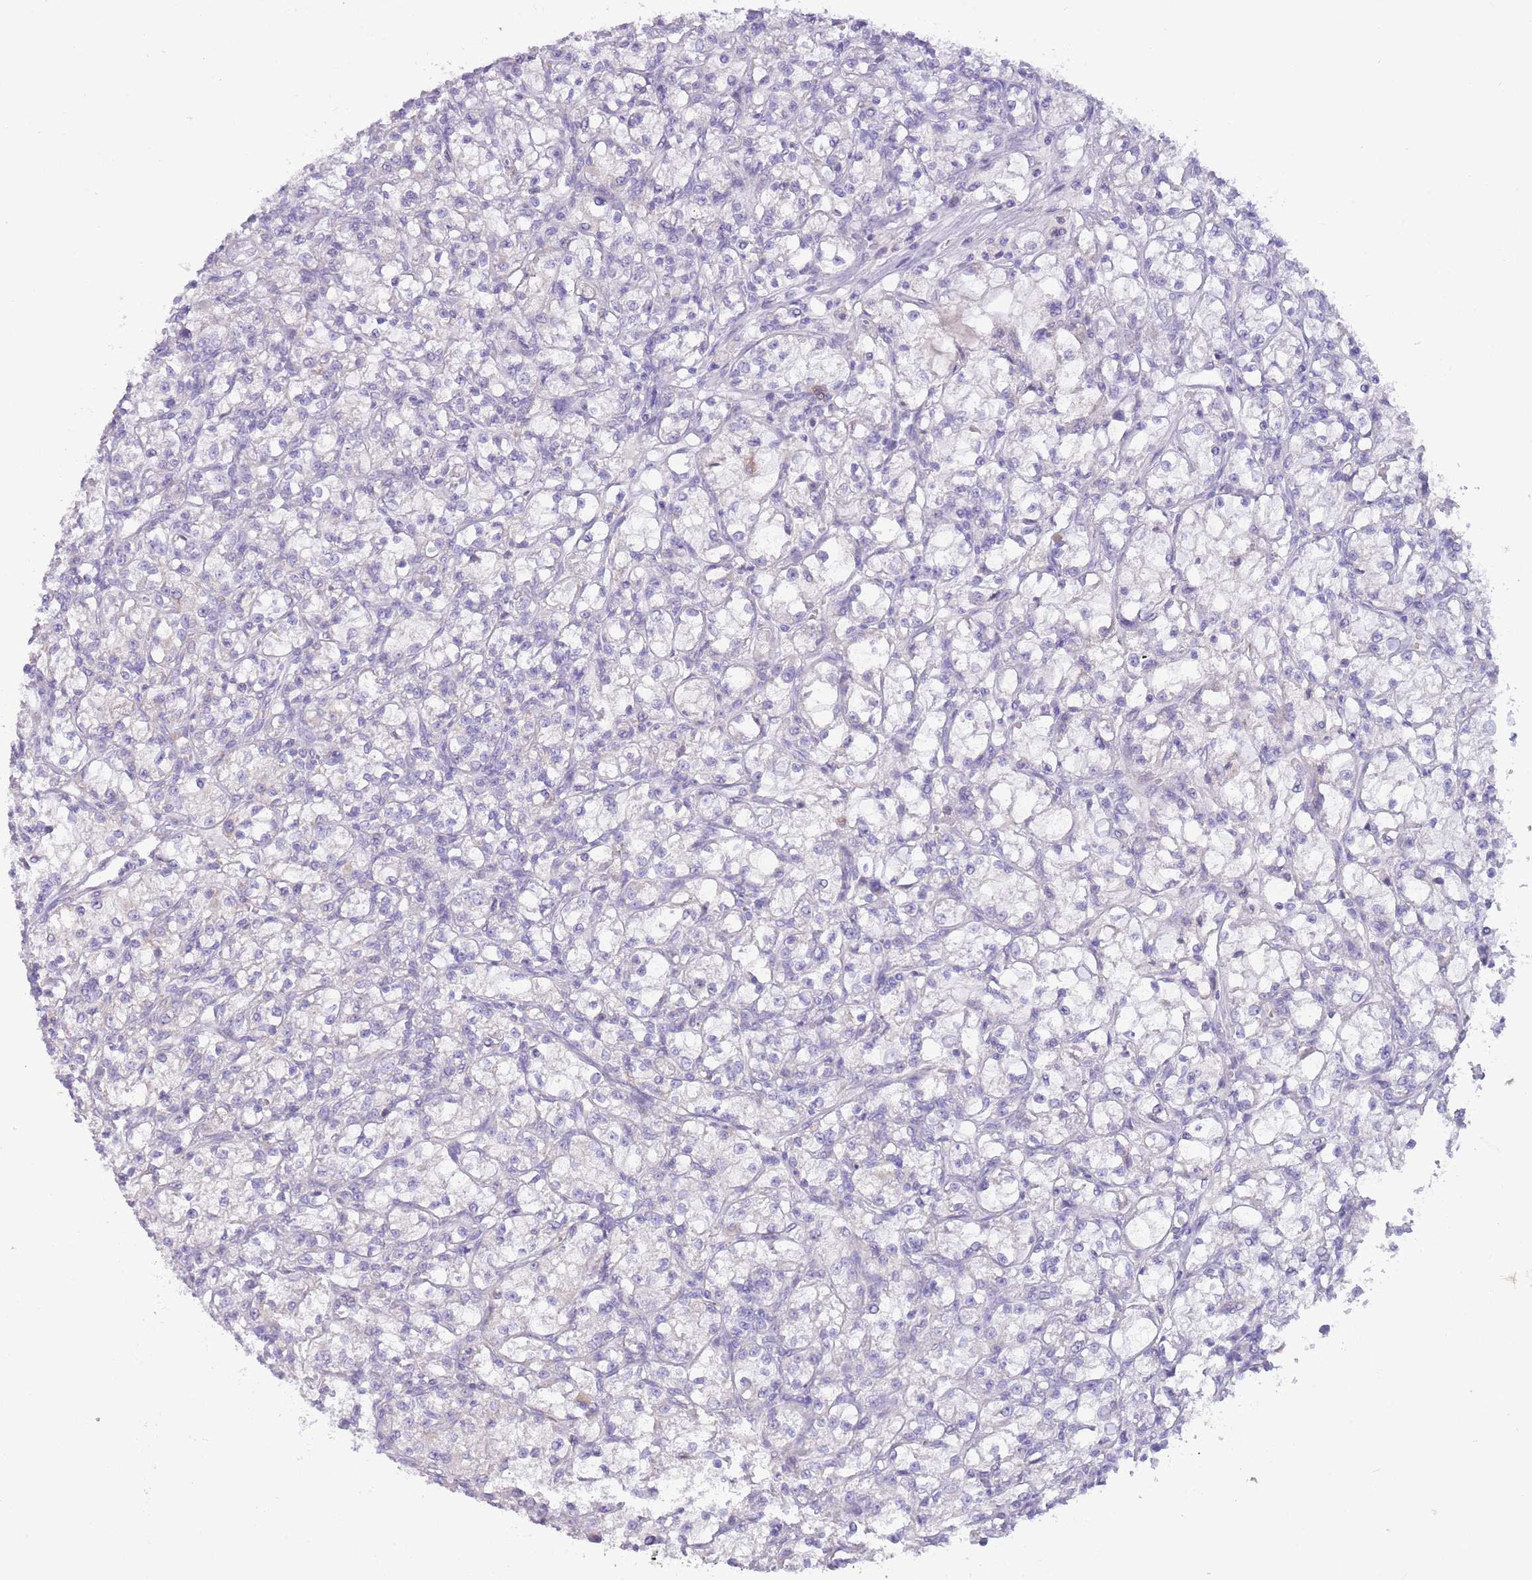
{"staining": {"intensity": "negative", "quantity": "none", "location": "none"}, "tissue": "renal cancer", "cell_type": "Tumor cells", "image_type": "cancer", "snomed": [{"axis": "morphology", "description": "Adenocarcinoma, NOS"}, {"axis": "topography", "description": "Kidney"}], "caption": "Tumor cells are negative for brown protein staining in renal adenocarcinoma.", "gene": "DDHD1", "patient": {"sex": "female", "age": 59}}